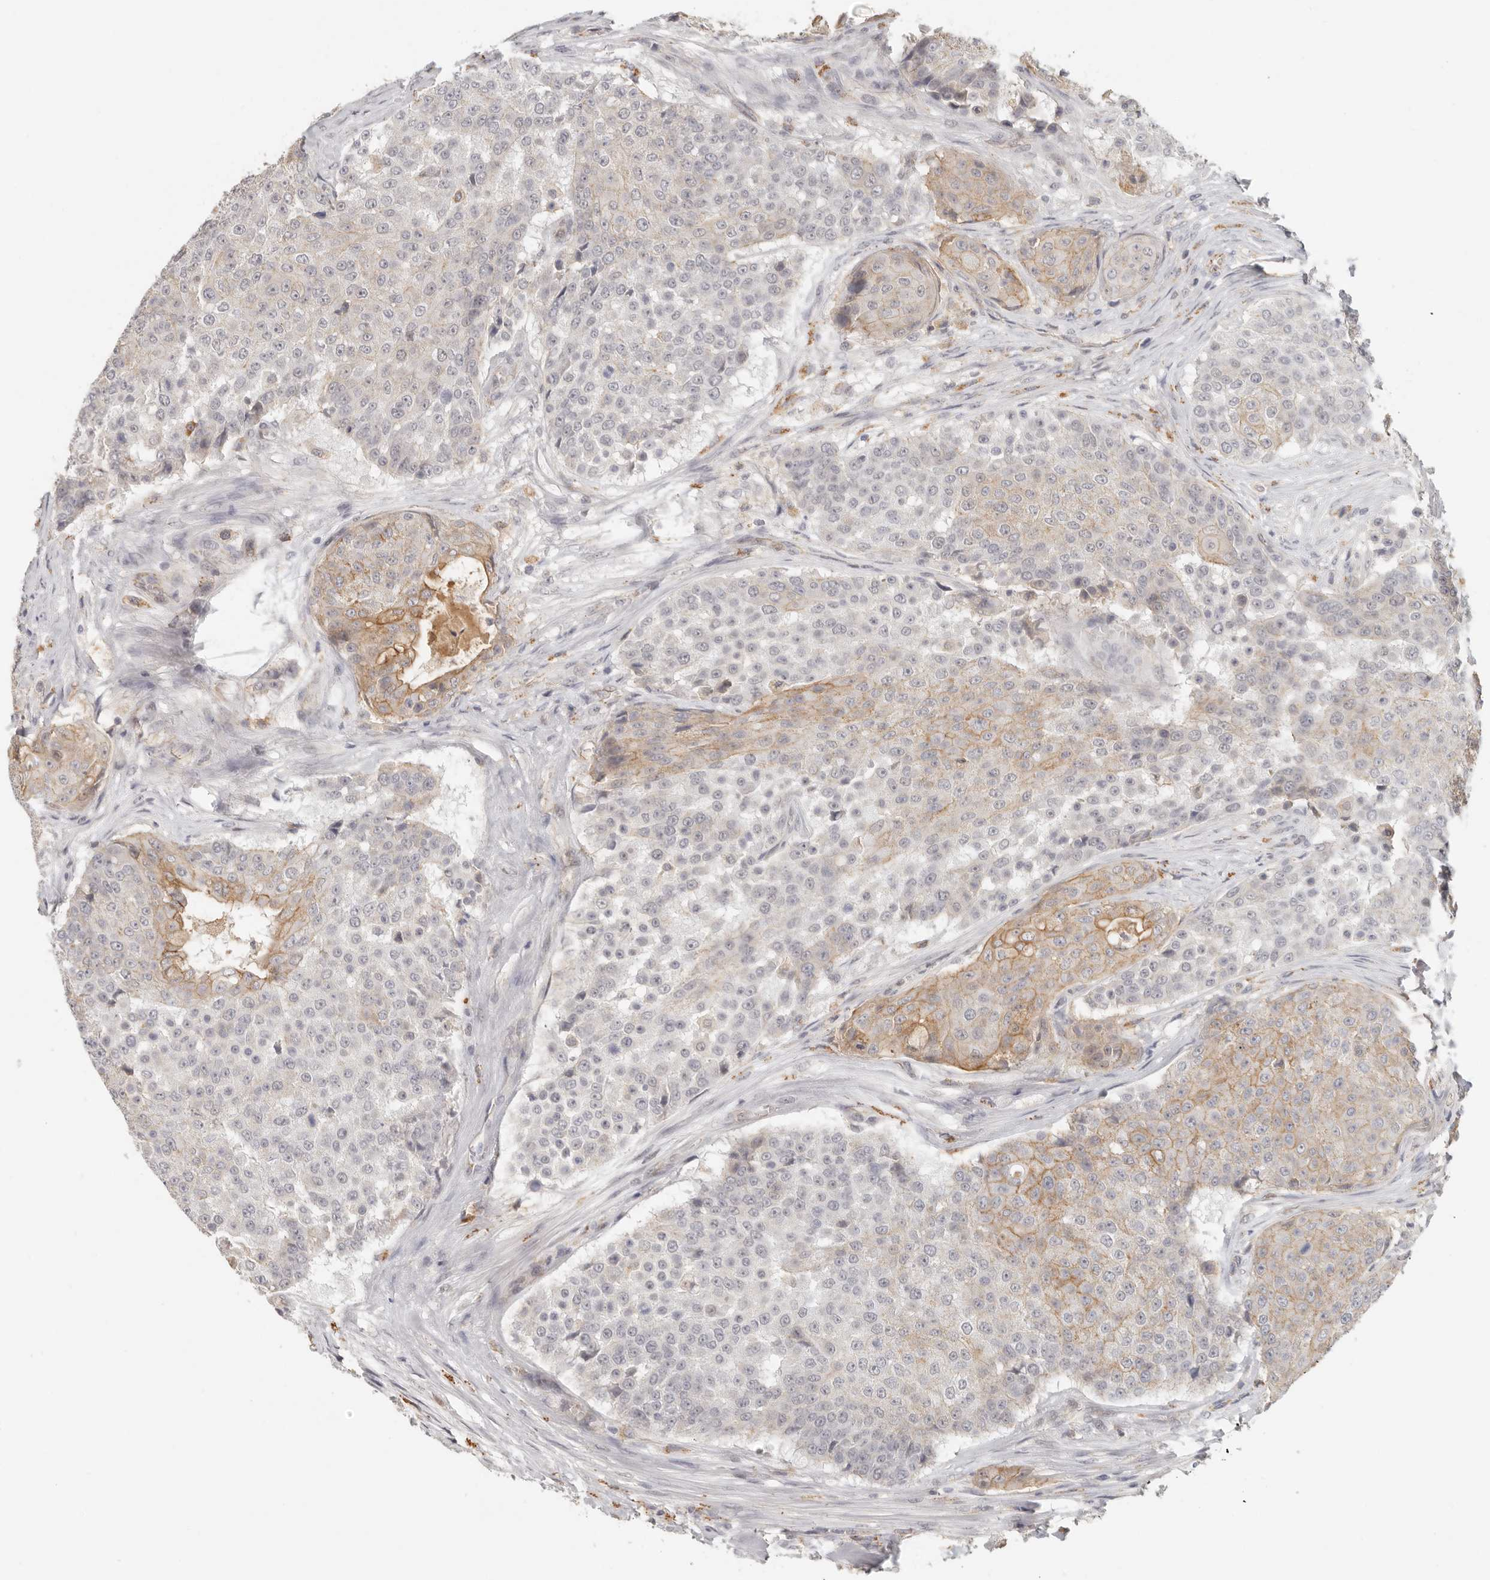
{"staining": {"intensity": "moderate", "quantity": "25%-75%", "location": "cytoplasmic/membranous"}, "tissue": "urothelial cancer", "cell_type": "Tumor cells", "image_type": "cancer", "snomed": [{"axis": "morphology", "description": "Urothelial carcinoma, High grade"}, {"axis": "topography", "description": "Urinary bladder"}], "caption": "DAB (3,3'-diaminobenzidine) immunohistochemical staining of human urothelial cancer exhibits moderate cytoplasmic/membranous protein staining in about 25%-75% of tumor cells.", "gene": "ANXA9", "patient": {"sex": "female", "age": 63}}